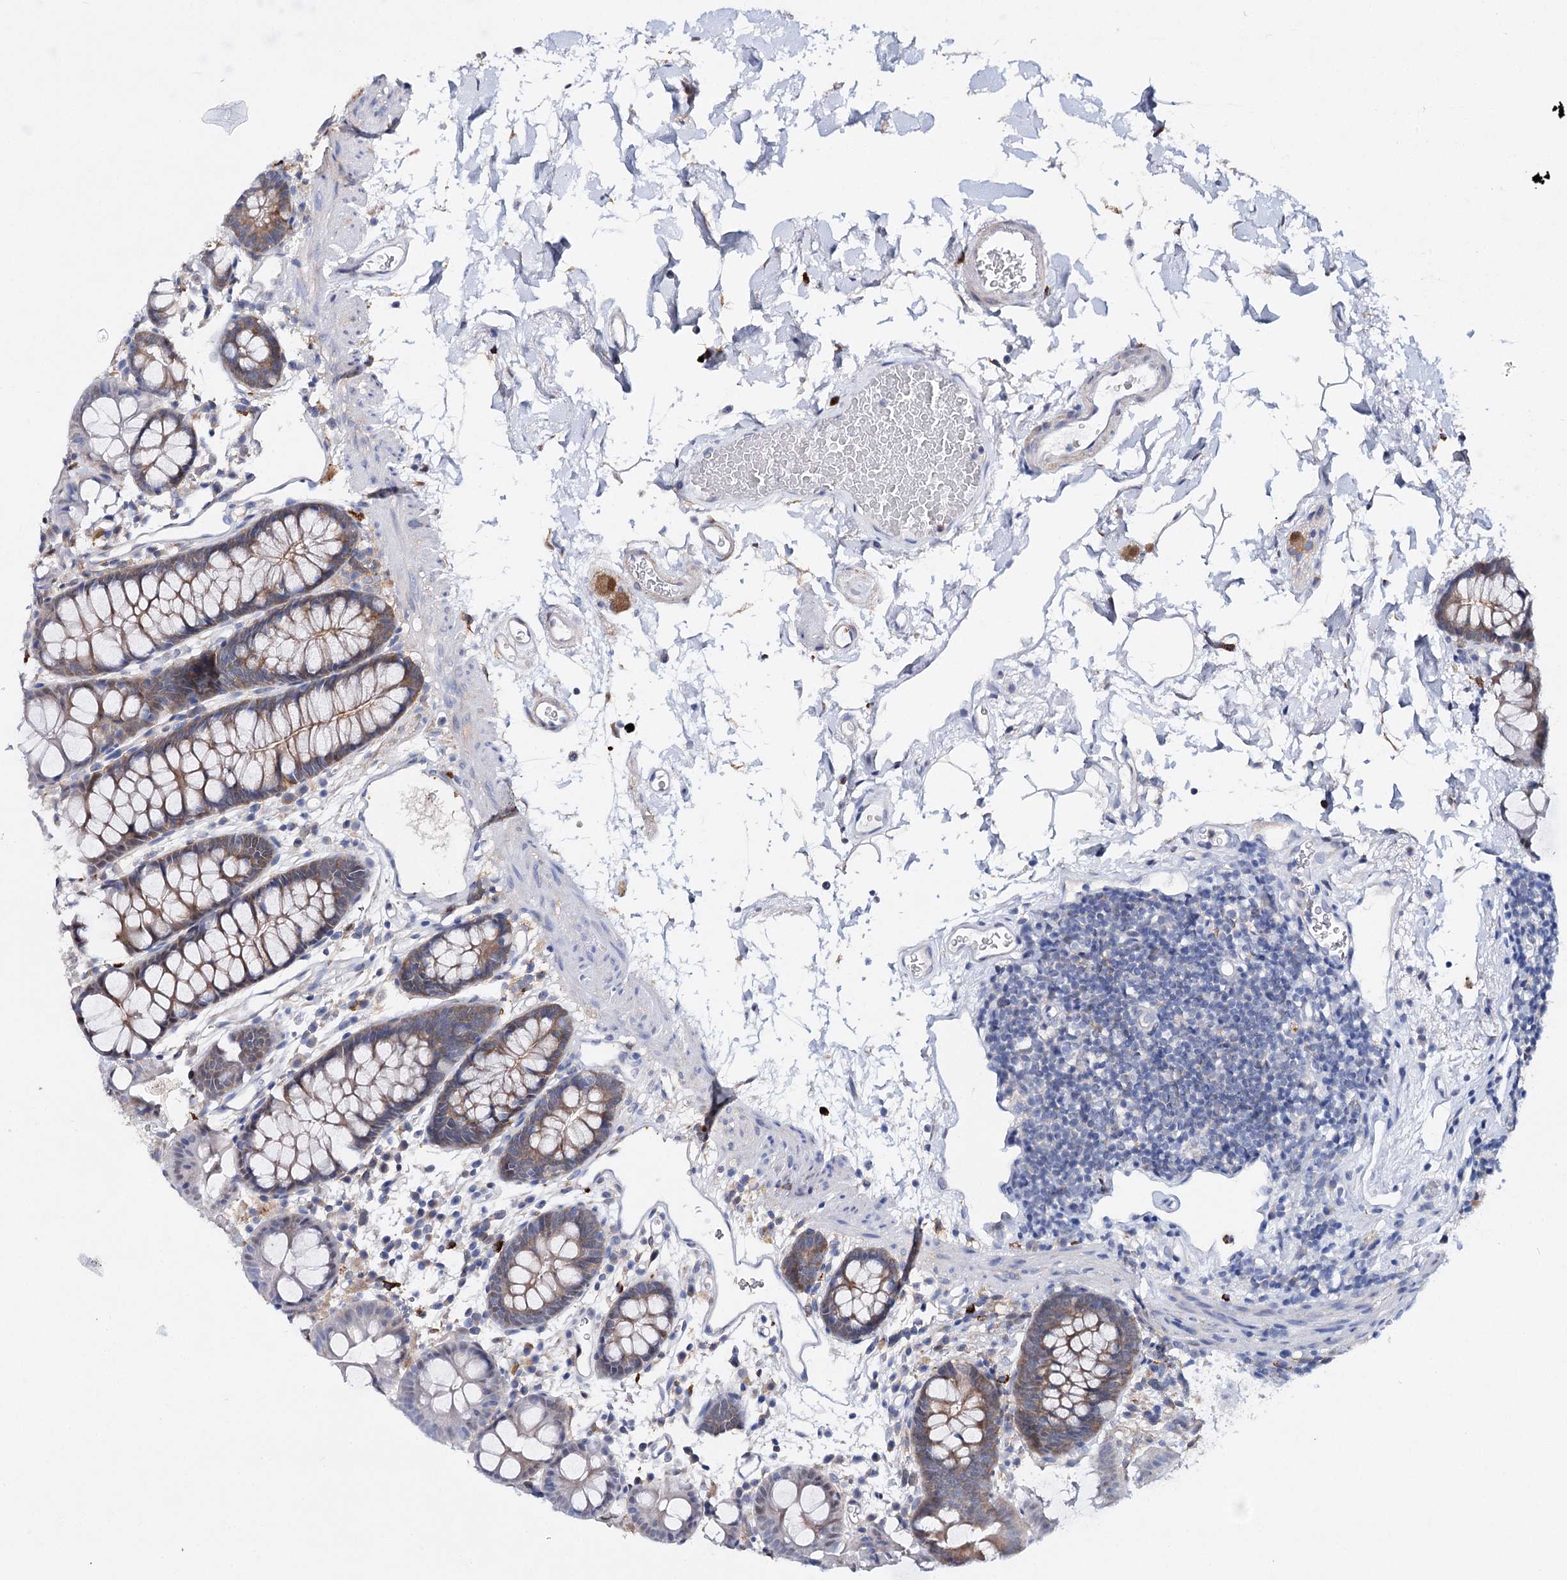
{"staining": {"intensity": "negative", "quantity": "none", "location": "none"}, "tissue": "colon", "cell_type": "Endothelial cells", "image_type": "normal", "snomed": [{"axis": "morphology", "description": "Normal tissue, NOS"}, {"axis": "topography", "description": "Colon"}], "caption": "The histopathology image demonstrates no staining of endothelial cells in unremarkable colon. (Immunohistochemistry (ihc), brightfield microscopy, high magnification).", "gene": "CFAP46", "patient": {"sex": "male", "age": 75}}